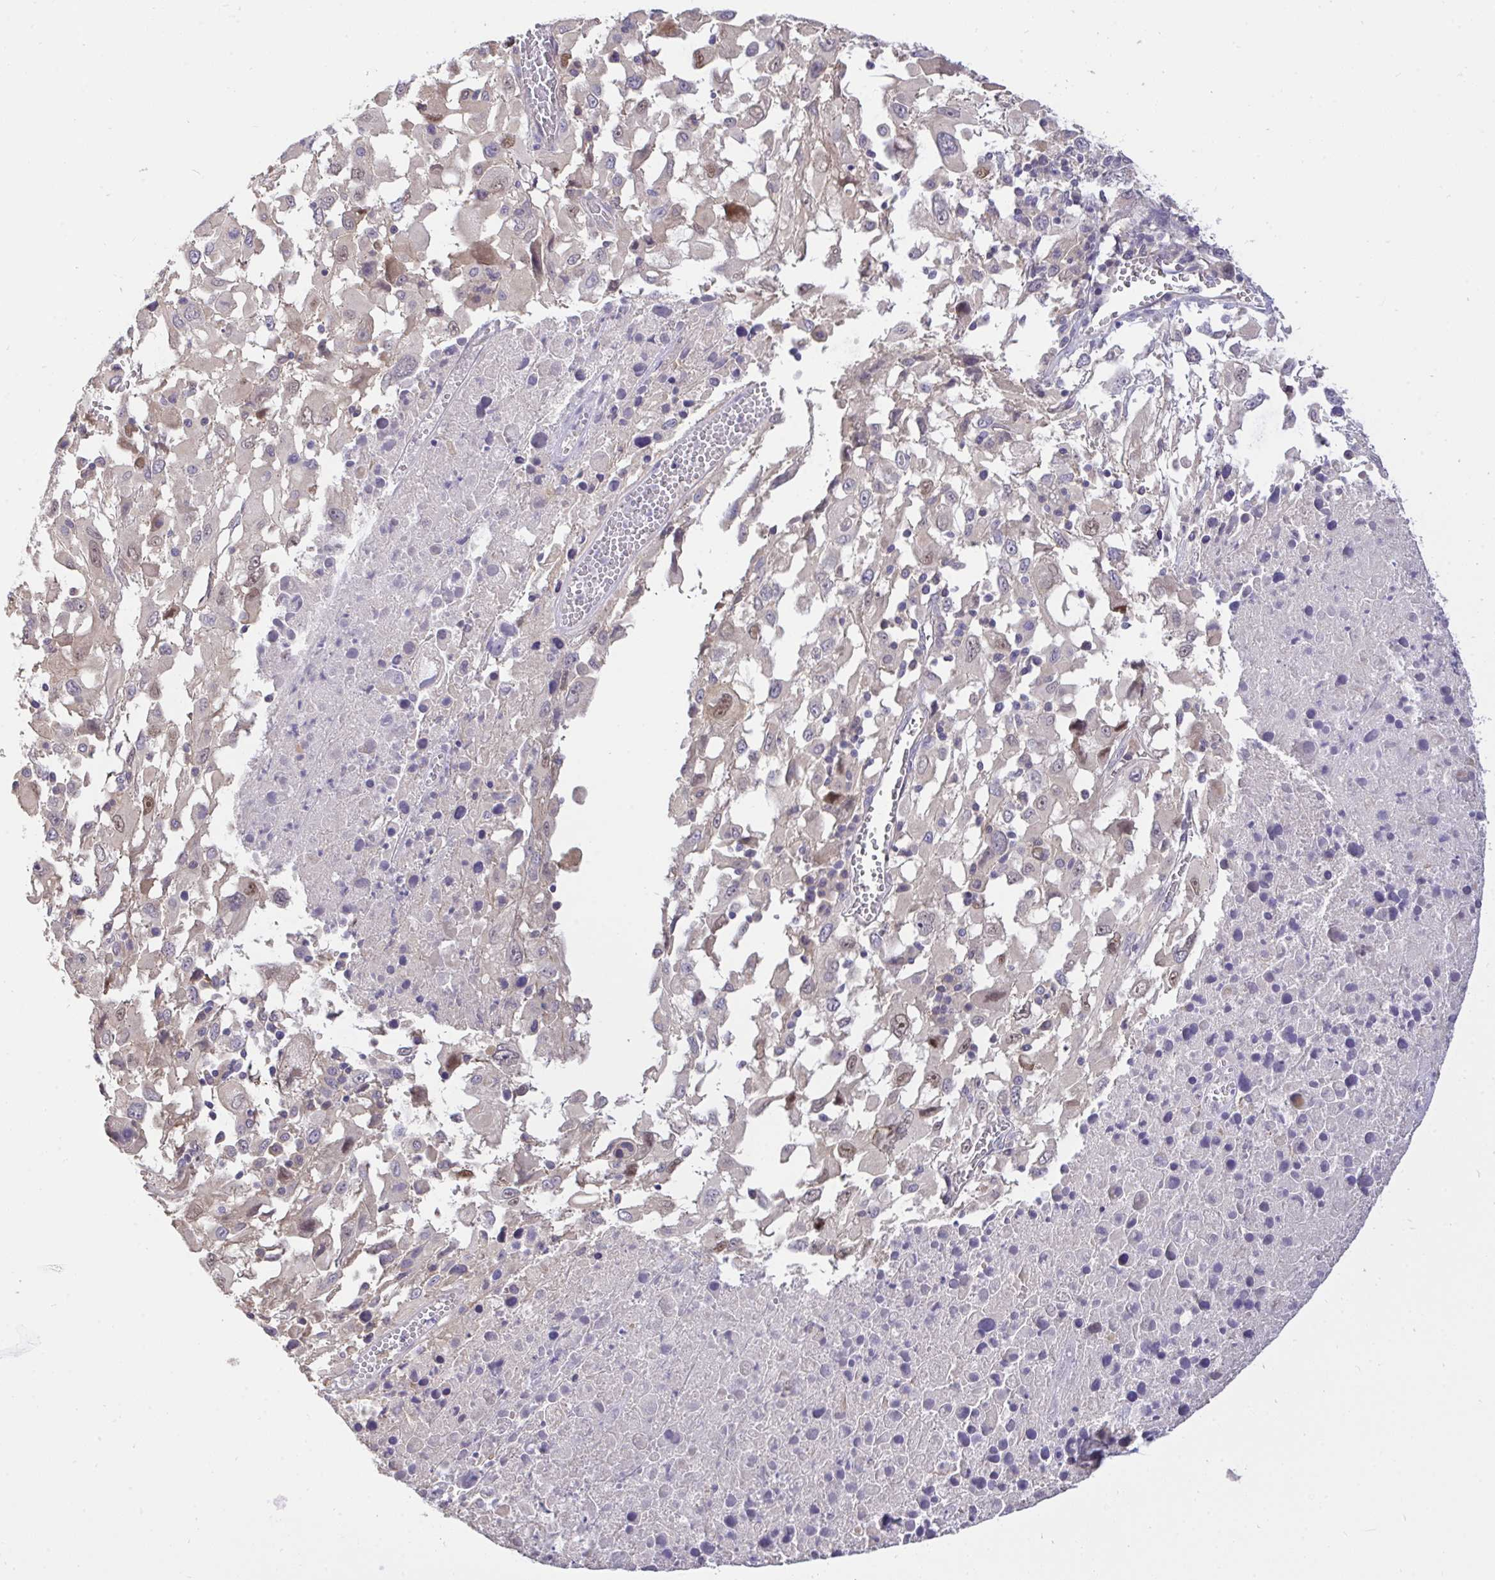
{"staining": {"intensity": "moderate", "quantity": "<25%", "location": "nuclear"}, "tissue": "melanoma", "cell_type": "Tumor cells", "image_type": "cancer", "snomed": [{"axis": "morphology", "description": "Malignant melanoma, Metastatic site"}, {"axis": "topography", "description": "Soft tissue"}], "caption": "A micrograph showing moderate nuclear positivity in approximately <25% of tumor cells in malignant melanoma (metastatic site), as visualized by brown immunohistochemical staining.", "gene": "C19orf54", "patient": {"sex": "male", "age": 50}}